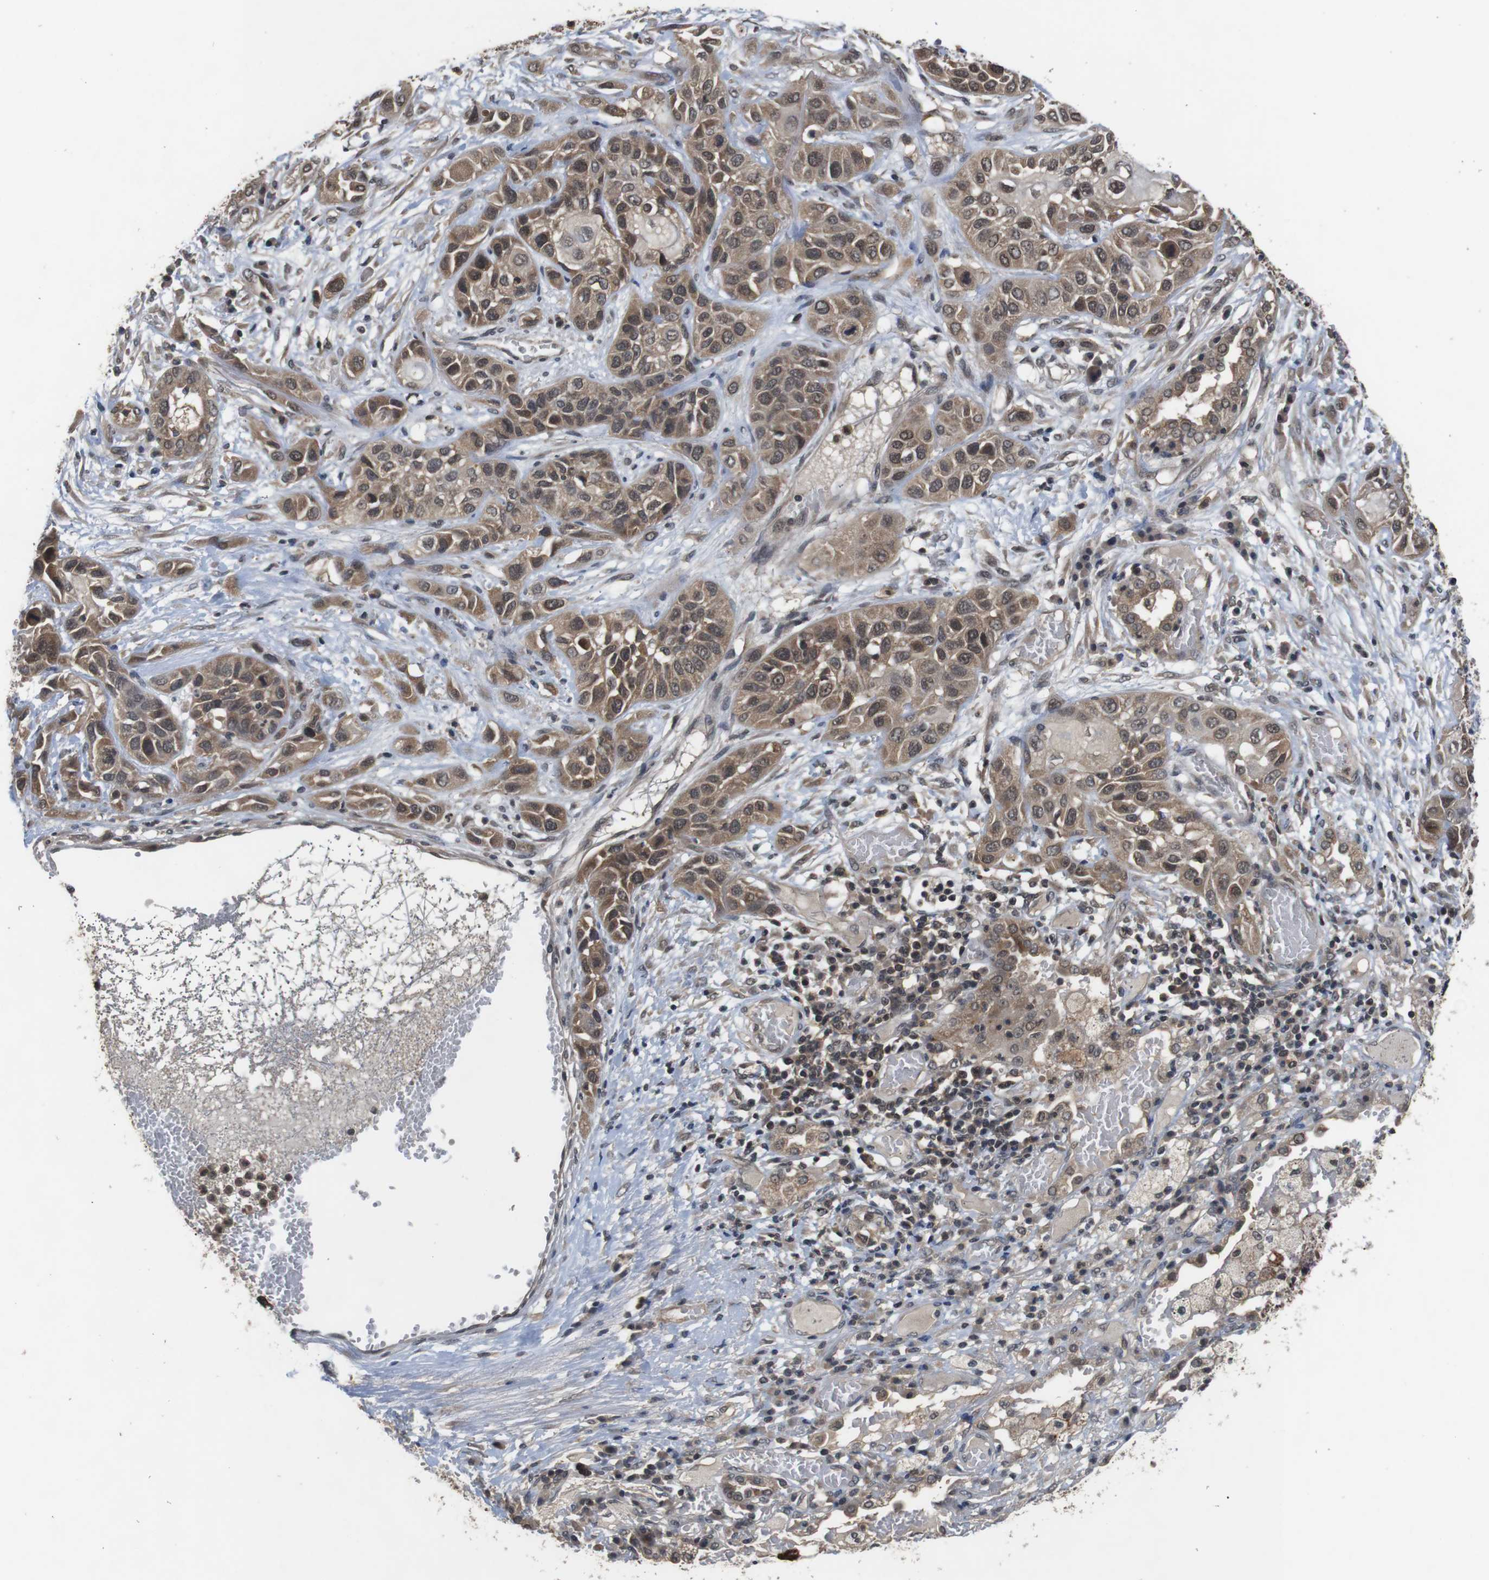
{"staining": {"intensity": "moderate", "quantity": ">75%", "location": "cytoplasmic/membranous,nuclear"}, "tissue": "lung cancer", "cell_type": "Tumor cells", "image_type": "cancer", "snomed": [{"axis": "morphology", "description": "Squamous cell carcinoma, NOS"}, {"axis": "topography", "description": "Lung"}], "caption": "Lung cancer (squamous cell carcinoma) stained with DAB (3,3'-diaminobenzidine) IHC reveals medium levels of moderate cytoplasmic/membranous and nuclear expression in approximately >75% of tumor cells. (DAB = brown stain, brightfield microscopy at high magnification).", "gene": "FADD", "patient": {"sex": "male", "age": 71}}